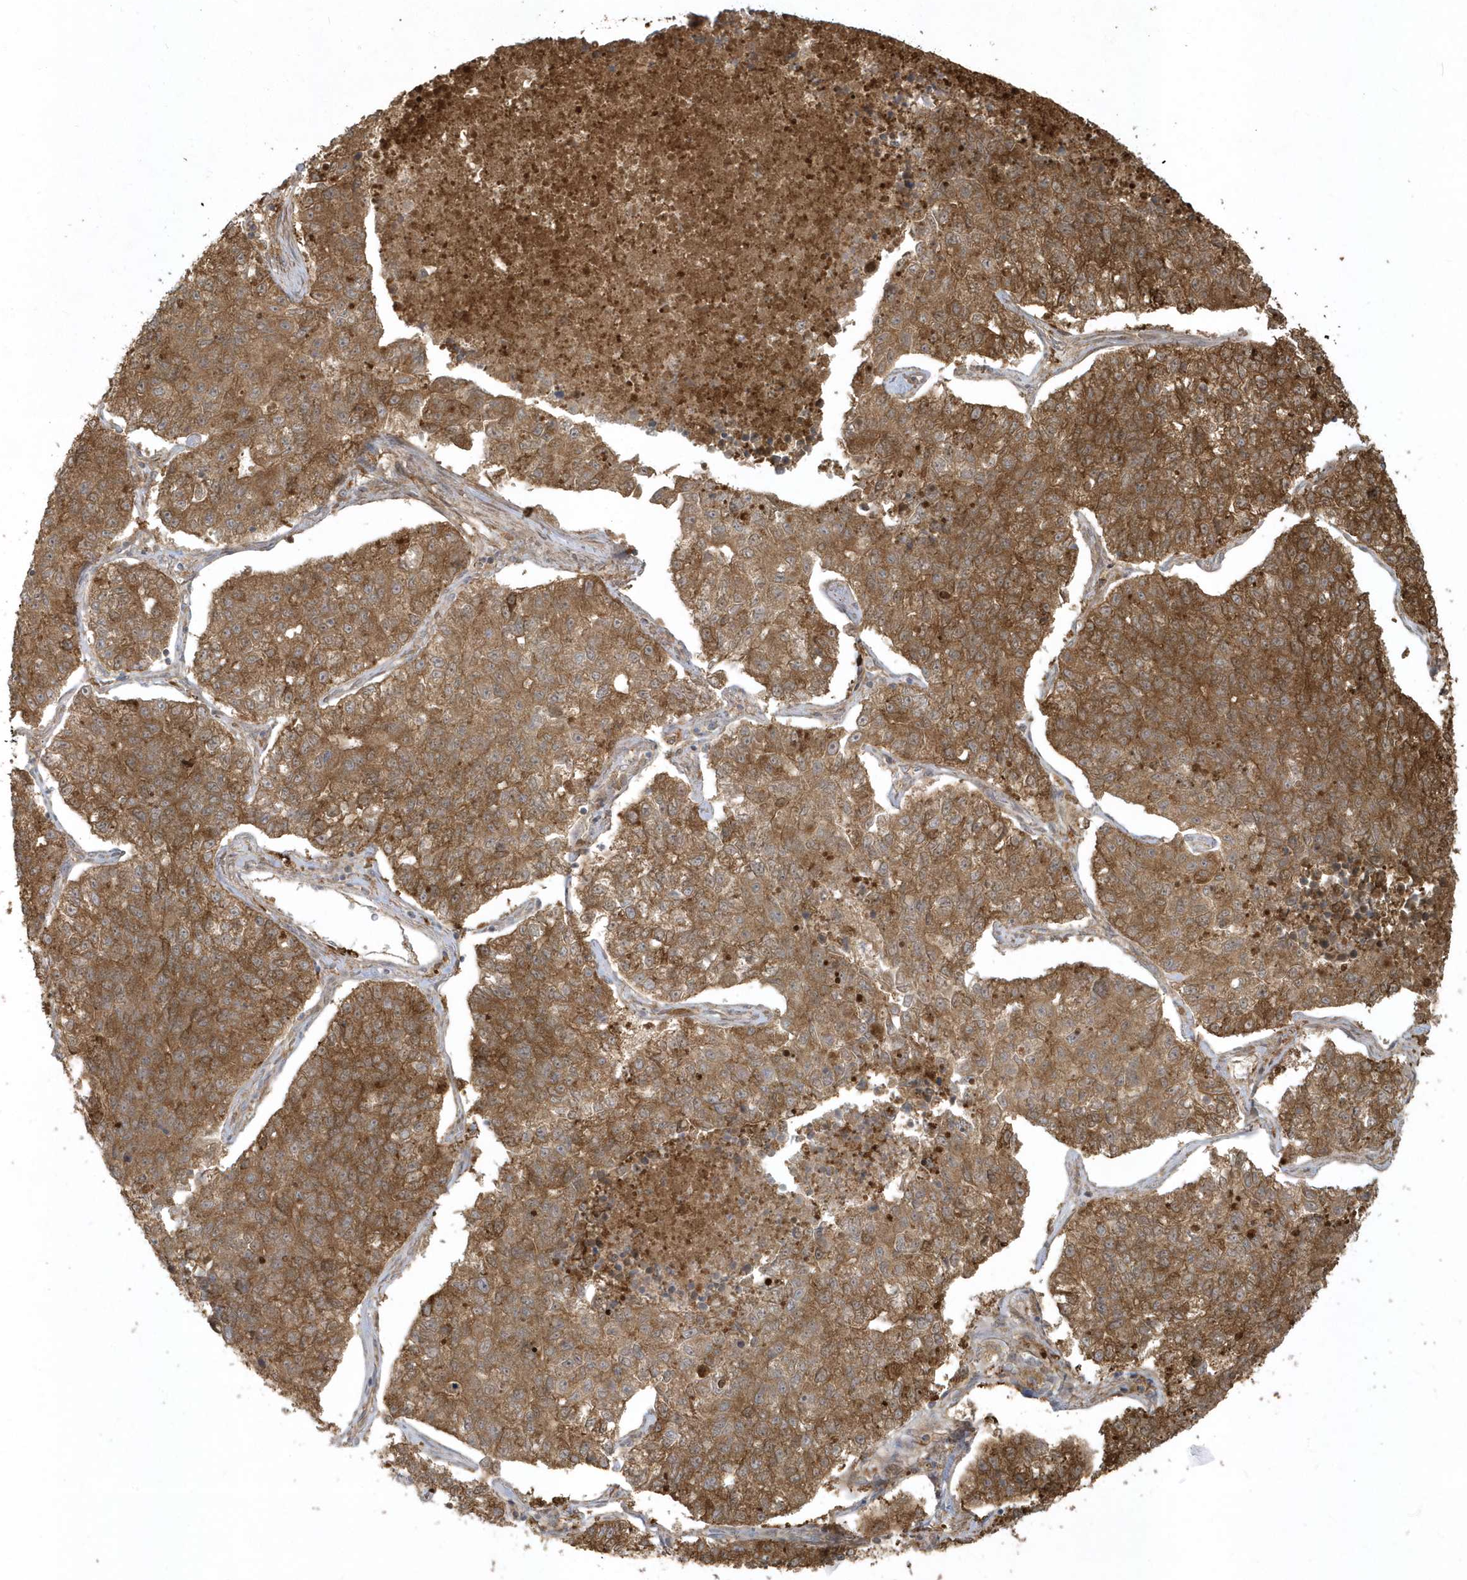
{"staining": {"intensity": "strong", "quantity": ">75%", "location": "cytoplasmic/membranous"}, "tissue": "lung cancer", "cell_type": "Tumor cells", "image_type": "cancer", "snomed": [{"axis": "morphology", "description": "Adenocarcinoma, NOS"}, {"axis": "topography", "description": "Lung"}], "caption": "Tumor cells exhibit strong cytoplasmic/membranous positivity in about >75% of cells in adenocarcinoma (lung).", "gene": "HNMT", "patient": {"sex": "male", "age": 49}}